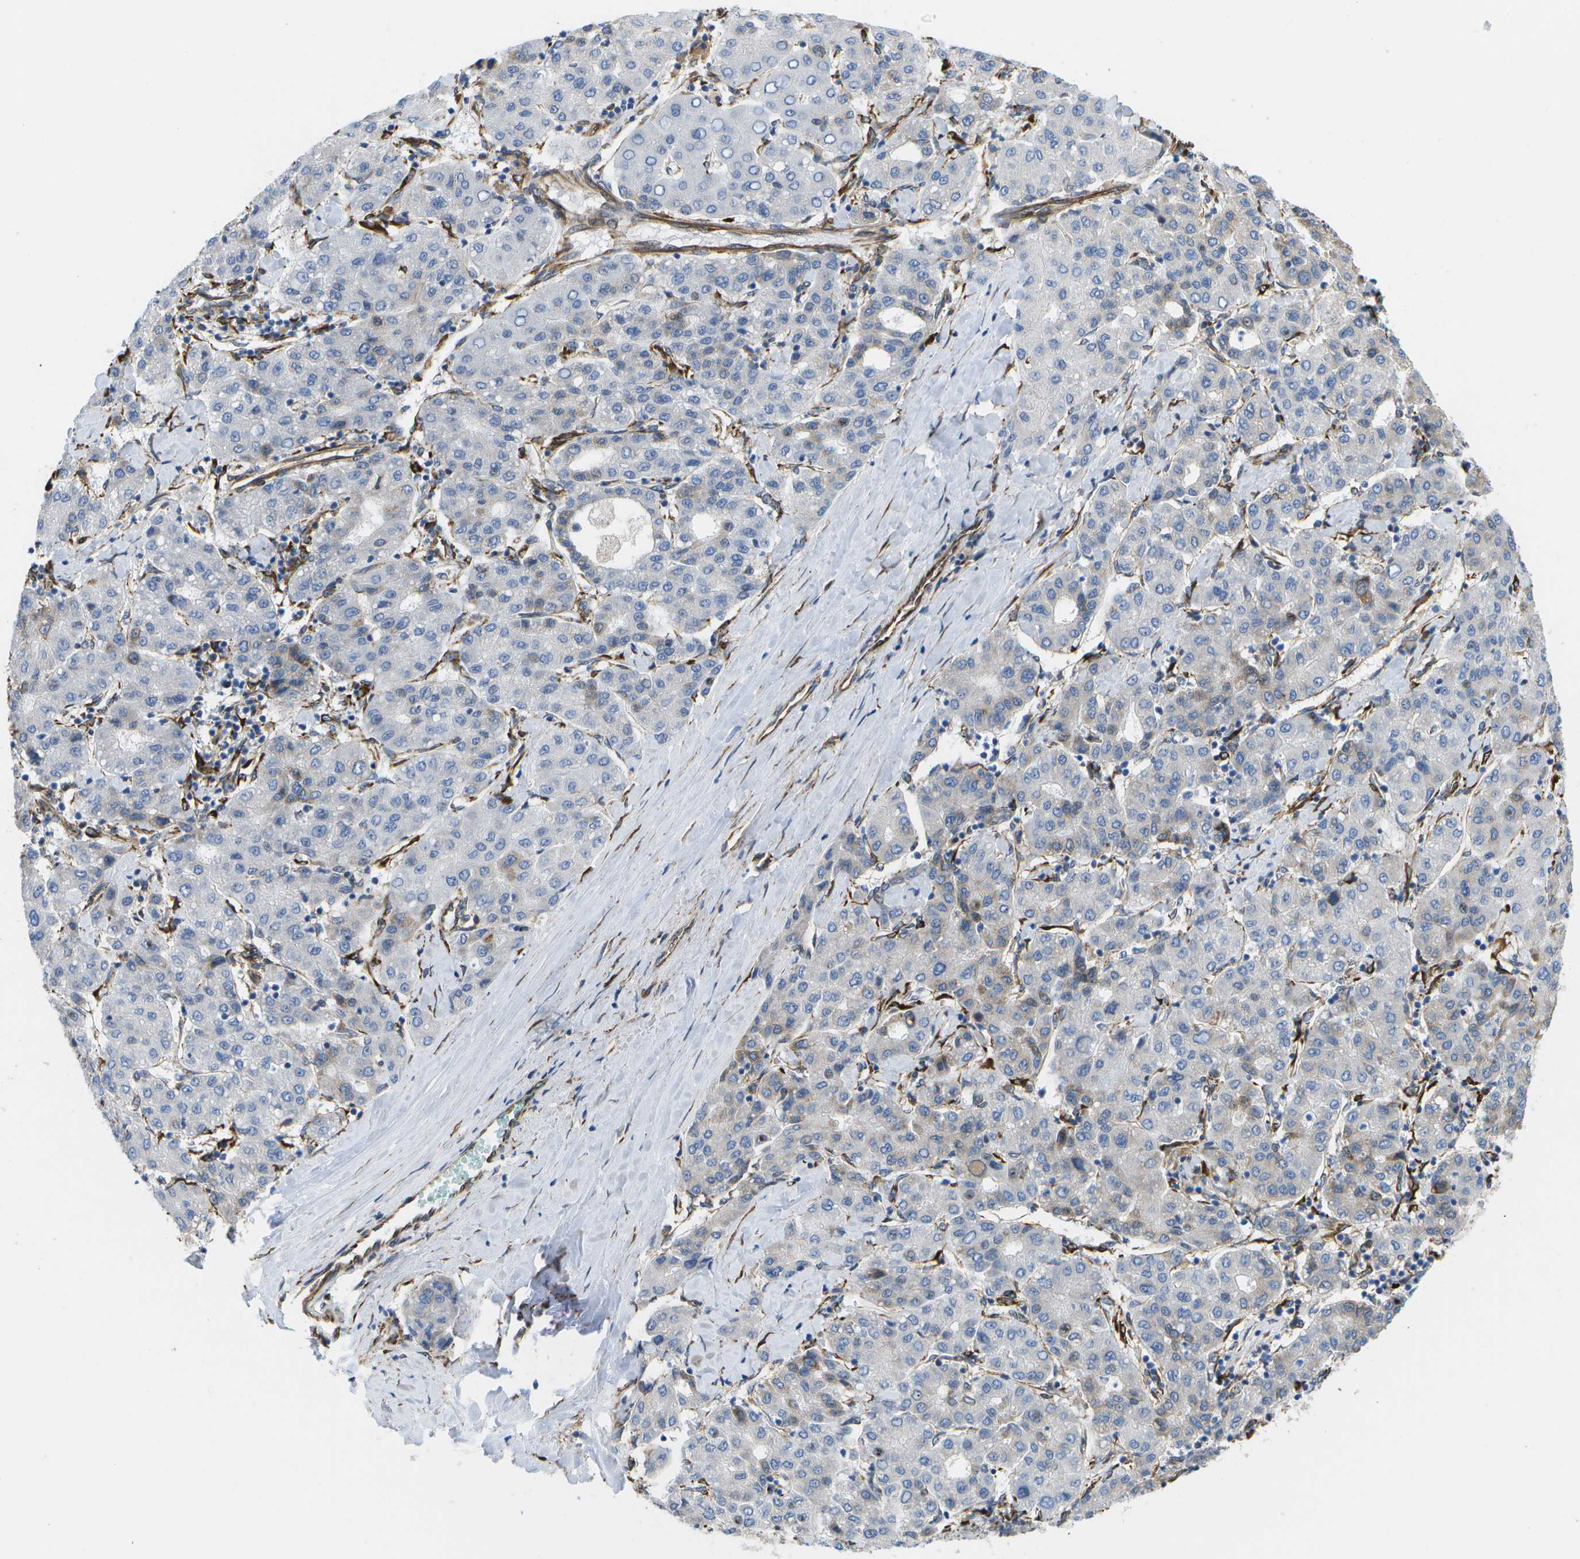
{"staining": {"intensity": "negative", "quantity": "none", "location": "none"}, "tissue": "liver cancer", "cell_type": "Tumor cells", "image_type": "cancer", "snomed": [{"axis": "morphology", "description": "Carcinoma, Hepatocellular, NOS"}, {"axis": "topography", "description": "Liver"}], "caption": "IHC image of liver hepatocellular carcinoma stained for a protein (brown), which demonstrates no staining in tumor cells. (DAB IHC with hematoxylin counter stain).", "gene": "ZDHHC17", "patient": {"sex": "male", "age": 65}}